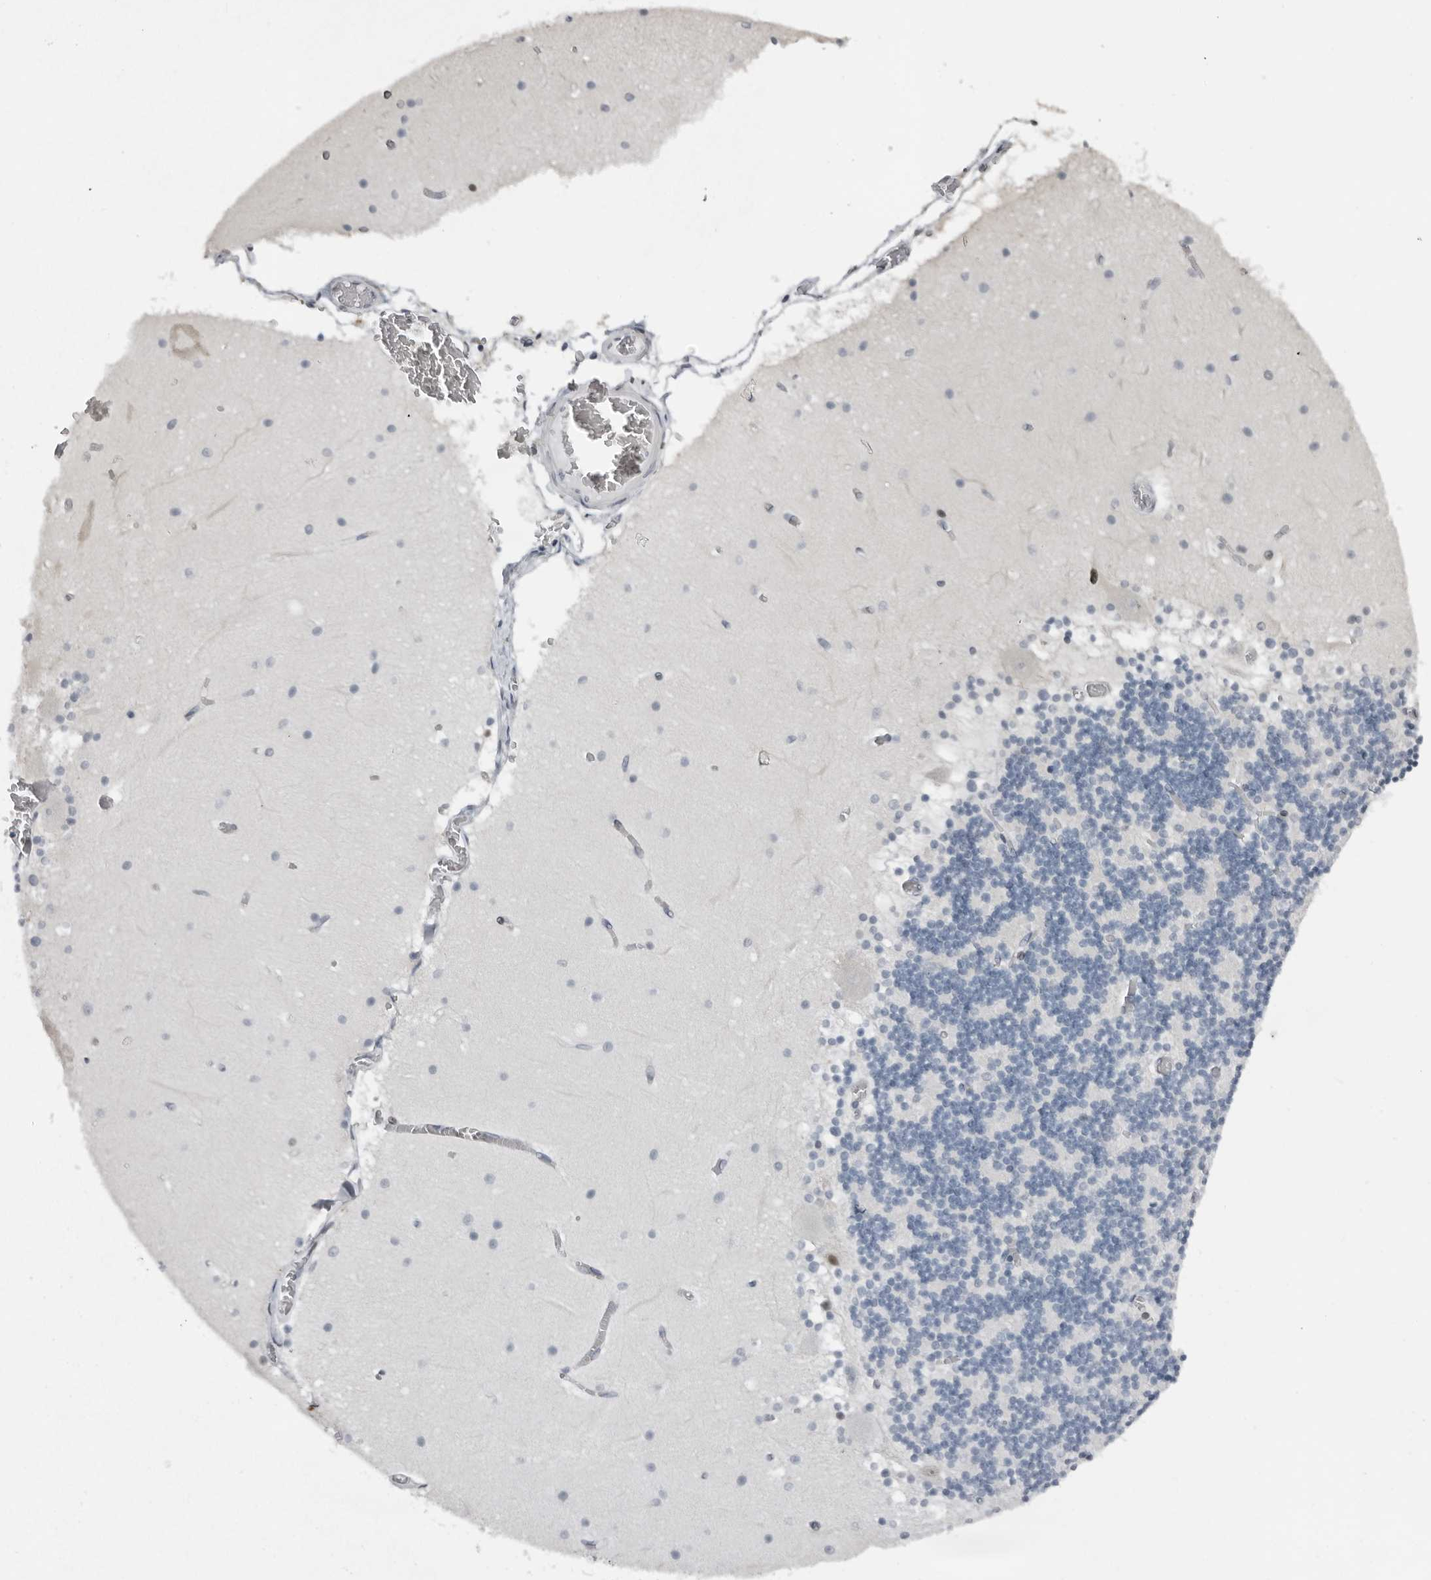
{"staining": {"intensity": "negative", "quantity": "none", "location": "none"}, "tissue": "cerebellum", "cell_type": "Cells in granular layer", "image_type": "normal", "snomed": [{"axis": "morphology", "description": "Normal tissue, NOS"}, {"axis": "topography", "description": "Cerebellum"}], "caption": "Immunohistochemical staining of benign human cerebellum reveals no significant expression in cells in granular layer.", "gene": "PPP1R42", "patient": {"sex": "female", "age": 28}}